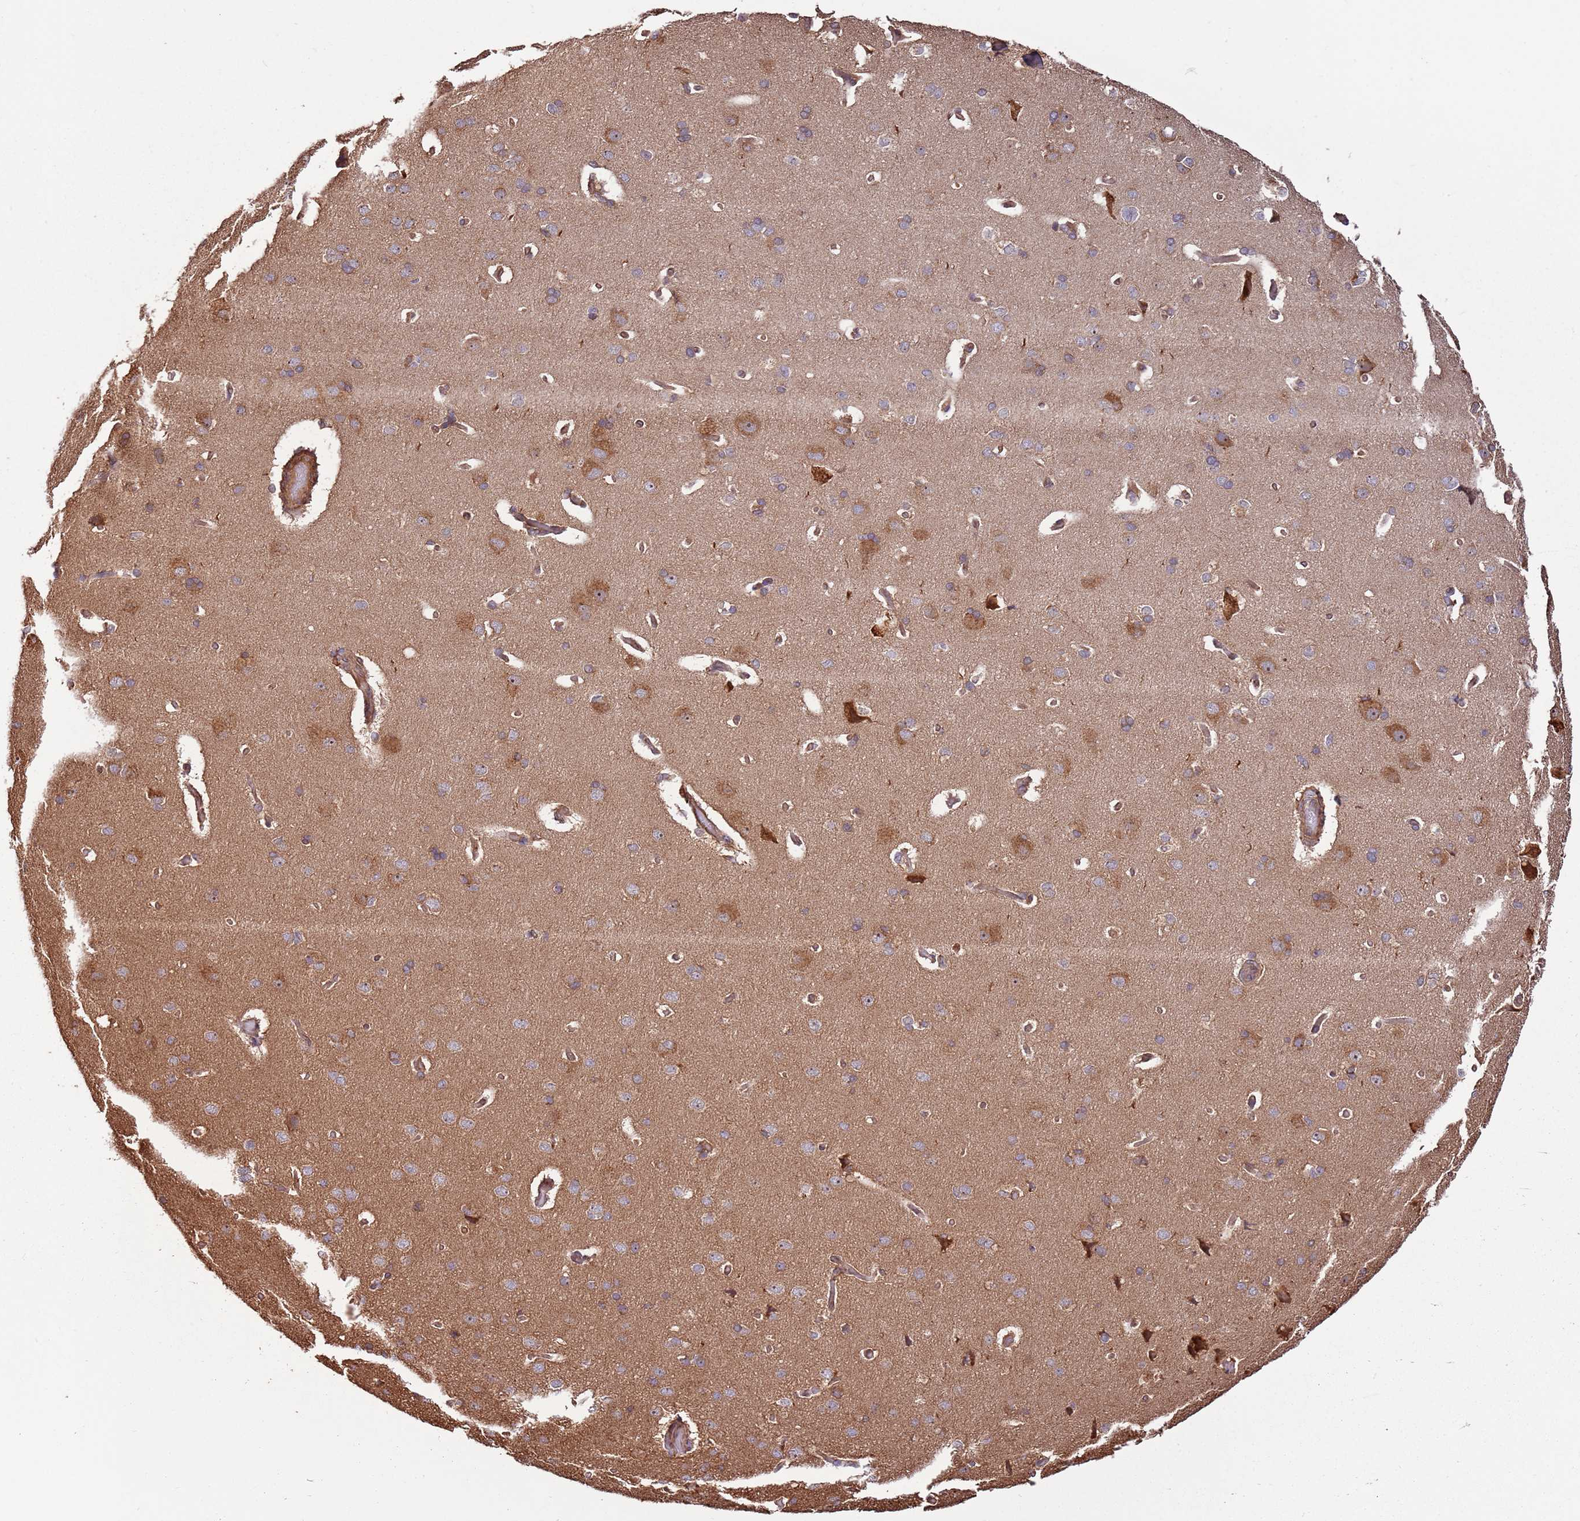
{"staining": {"intensity": "moderate", "quantity": ">75%", "location": "cytoplasmic/membranous"}, "tissue": "cerebral cortex", "cell_type": "Endothelial cells", "image_type": "normal", "snomed": [{"axis": "morphology", "description": "Normal tissue, NOS"}, {"axis": "topography", "description": "Cerebral cortex"}], "caption": "Protein expression analysis of normal cerebral cortex exhibits moderate cytoplasmic/membranous expression in about >75% of endothelial cells.", "gene": "ACVR2A", "patient": {"sex": "male", "age": 62}}